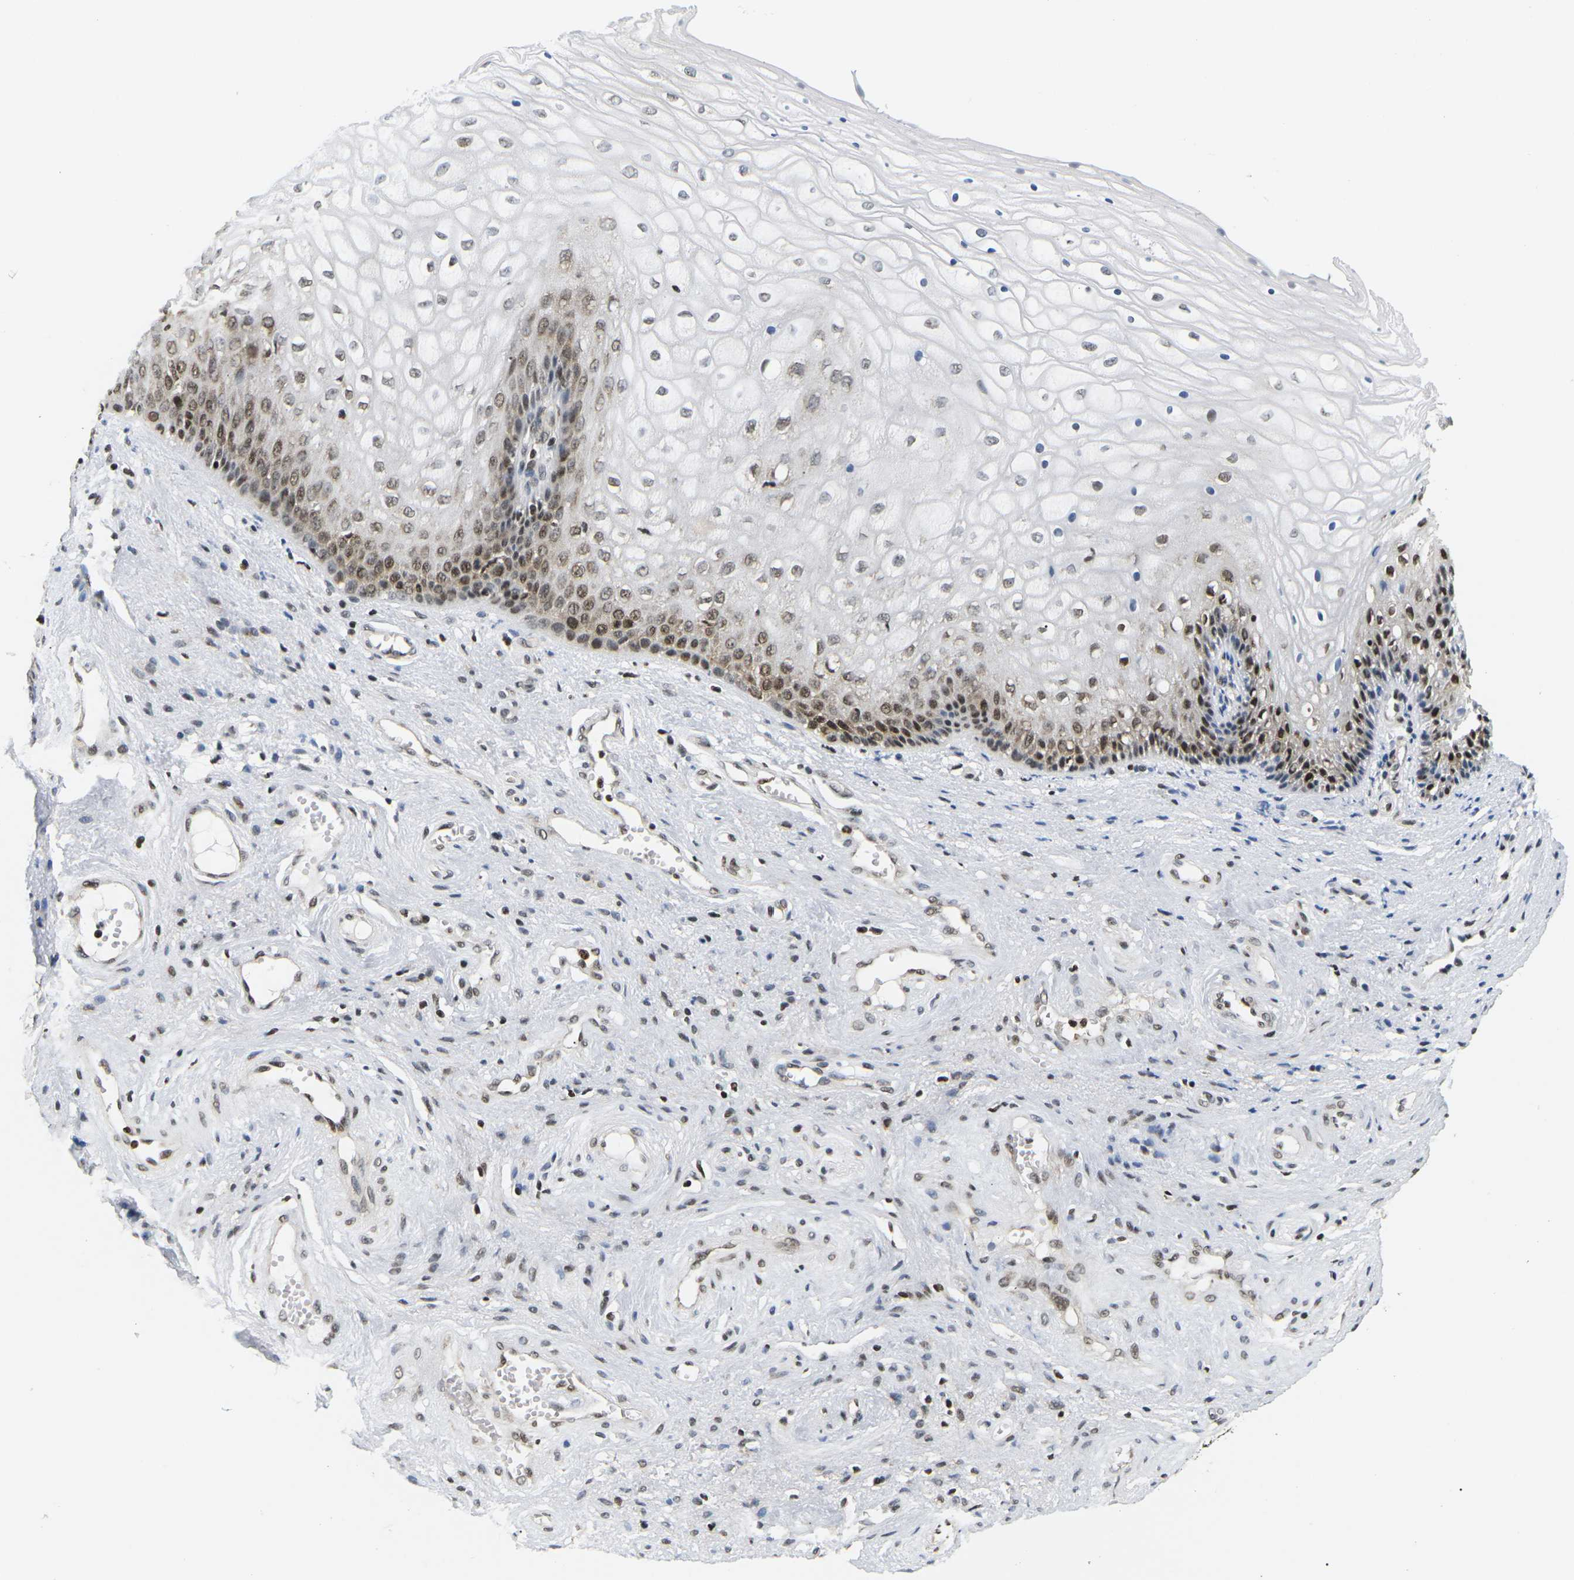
{"staining": {"intensity": "strong", "quantity": "25%-75%", "location": "cytoplasmic/membranous,nuclear"}, "tissue": "vagina", "cell_type": "Squamous epithelial cells", "image_type": "normal", "snomed": [{"axis": "morphology", "description": "Normal tissue, NOS"}, {"axis": "topography", "description": "Vagina"}], "caption": "Brown immunohistochemical staining in normal human vagina shows strong cytoplasmic/membranous,nuclear staining in about 25%-75% of squamous epithelial cells. The staining was performed using DAB (3,3'-diaminobenzidine) to visualize the protein expression in brown, while the nuclei were stained in blue with hematoxylin (Magnification: 20x).", "gene": "CELF1", "patient": {"sex": "female", "age": 34}}